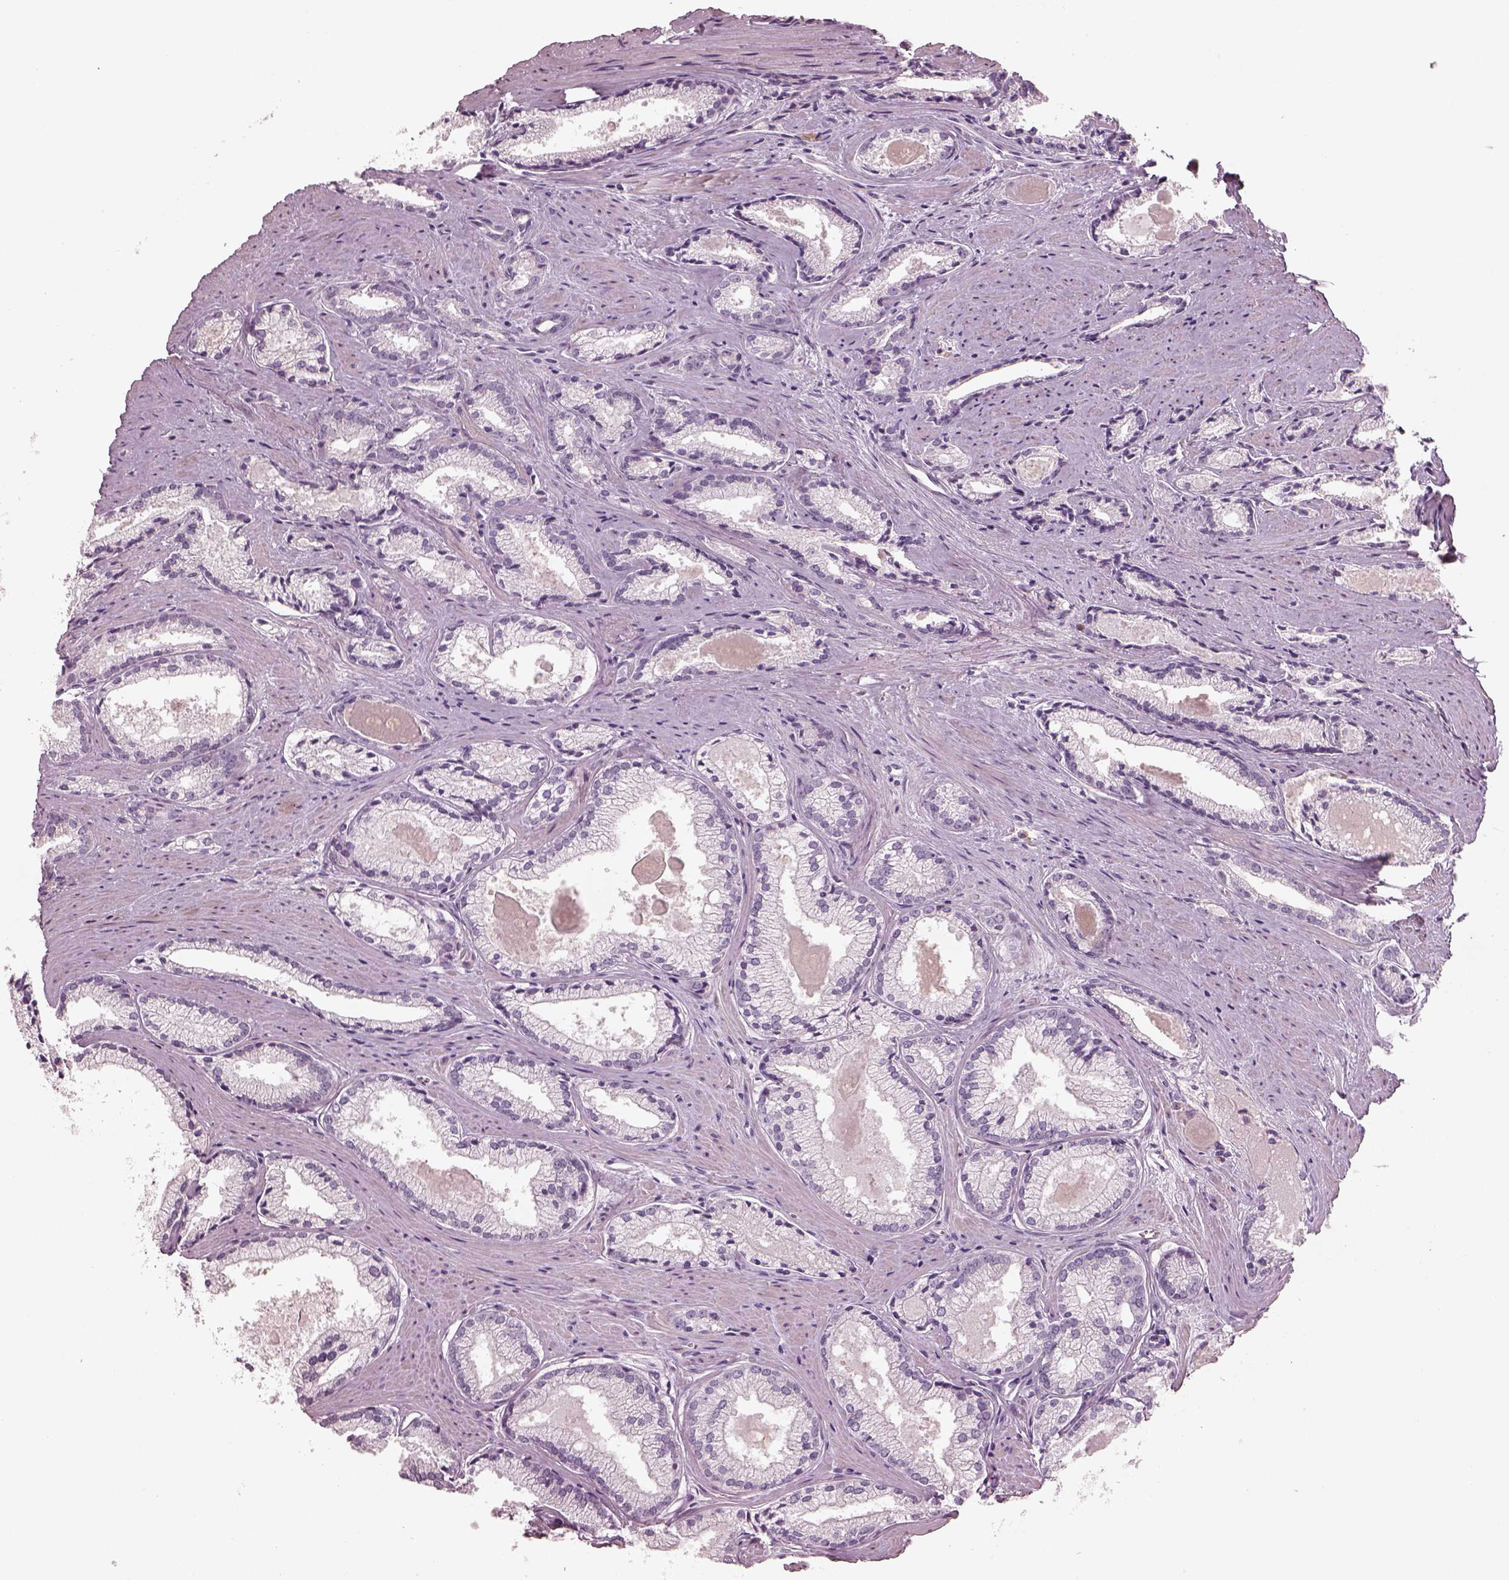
{"staining": {"intensity": "negative", "quantity": "none", "location": "none"}, "tissue": "prostate cancer", "cell_type": "Tumor cells", "image_type": "cancer", "snomed": [{"axis": "morphology", "description": "Adenocarcinoma, NOS"}, {"axis": "morphology", "description": "Adenocarcinoma, High grade"}, {"axis": "topography", "description": "Prostate"}], "caption": "A high-resolution histopathology image shows immunohistochemistry staining of prostate cancer (adenocarcinoma), which exhibits no significant expression in tumor cells.", "gene": "RSPH9", "patient": {"sex": "male", "age": 70}}